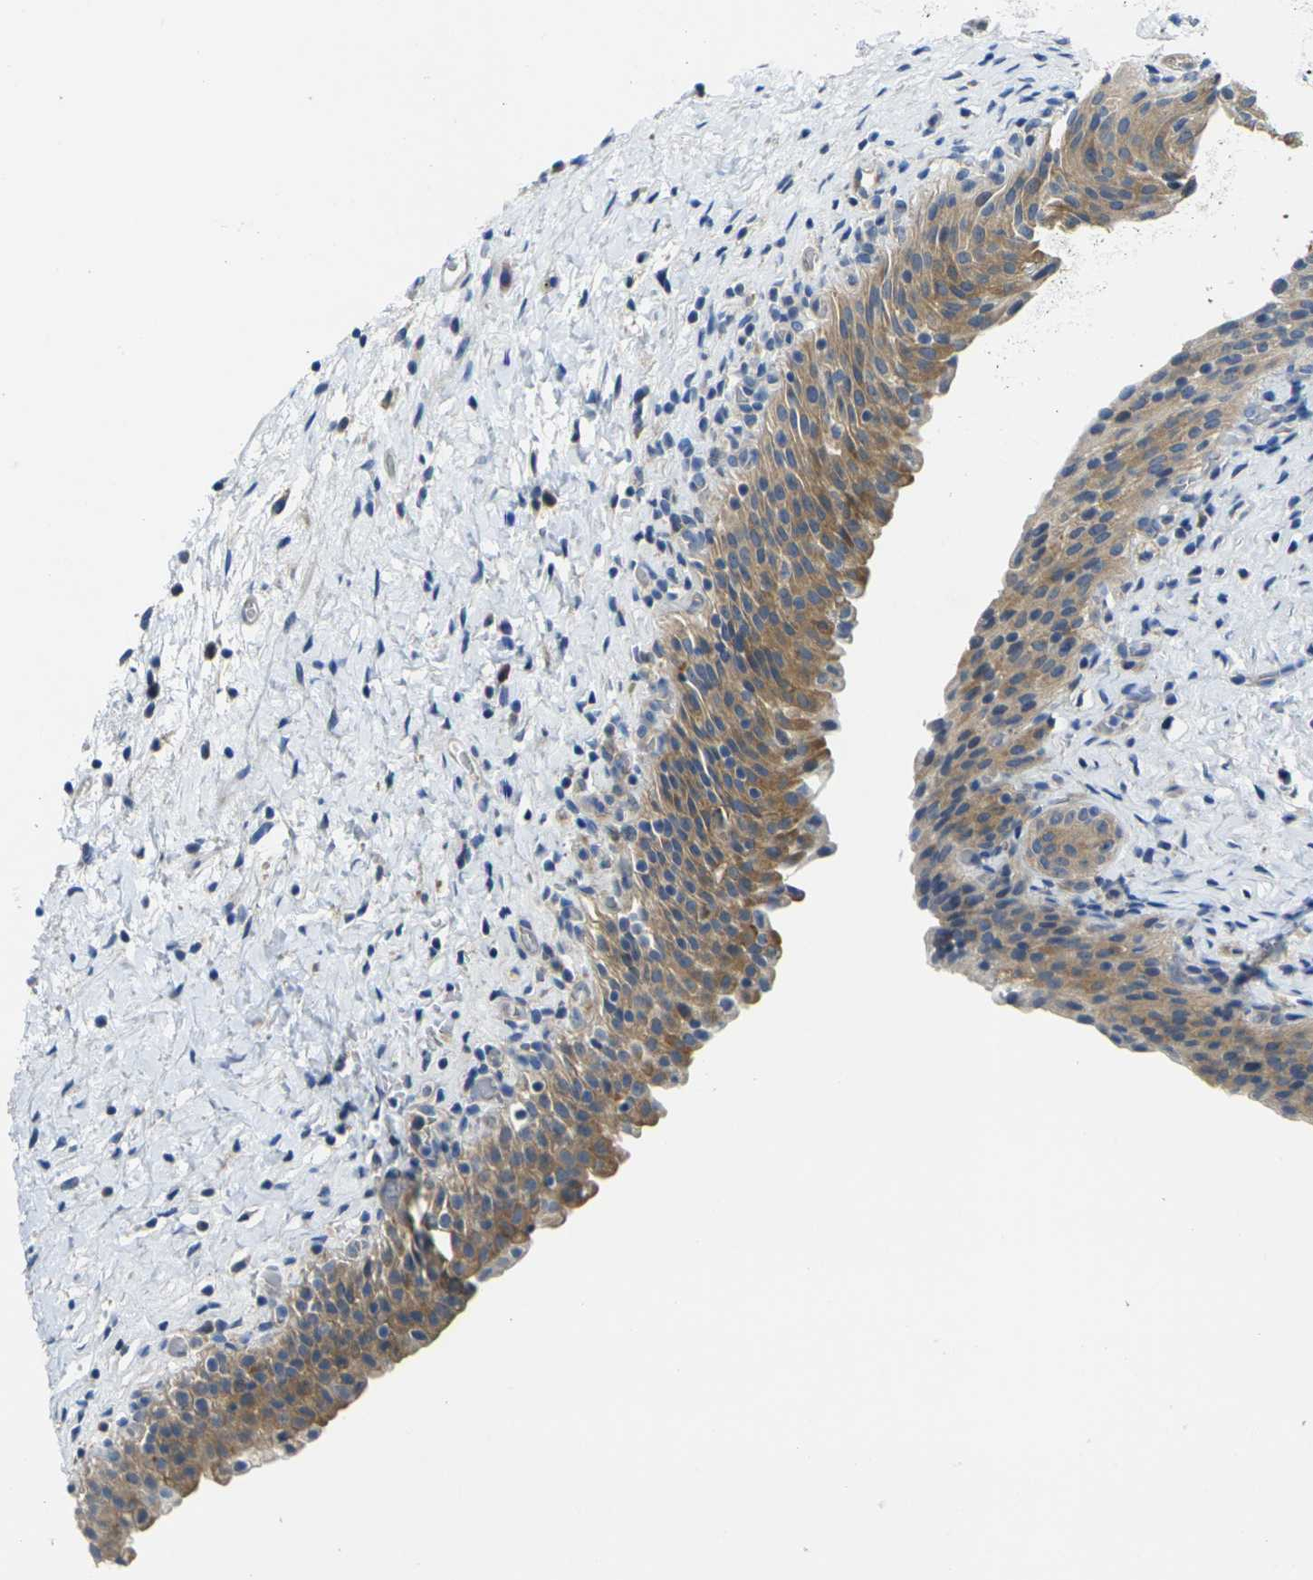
{"staining": {"intensity": "moderate", "quantity": ">75%", "location": "cytoplasmic/membranous"}, "tissue": "urinary bladder", "cell_type": "Urothelial cells", "image_type": "normal", "snomed": [{"axis": "morphology", "description": "Normal tissue, NOS"}, {"axis": "topography", "description": "Urinary bladder"}], "caption": "A micrograph of urinary bladder stained for a protein displays moderate cytoplasmic/membranous brown staining in urothelial cells.", "gene": "GNA12", "patient": {"sex": "male", "age": 51}}